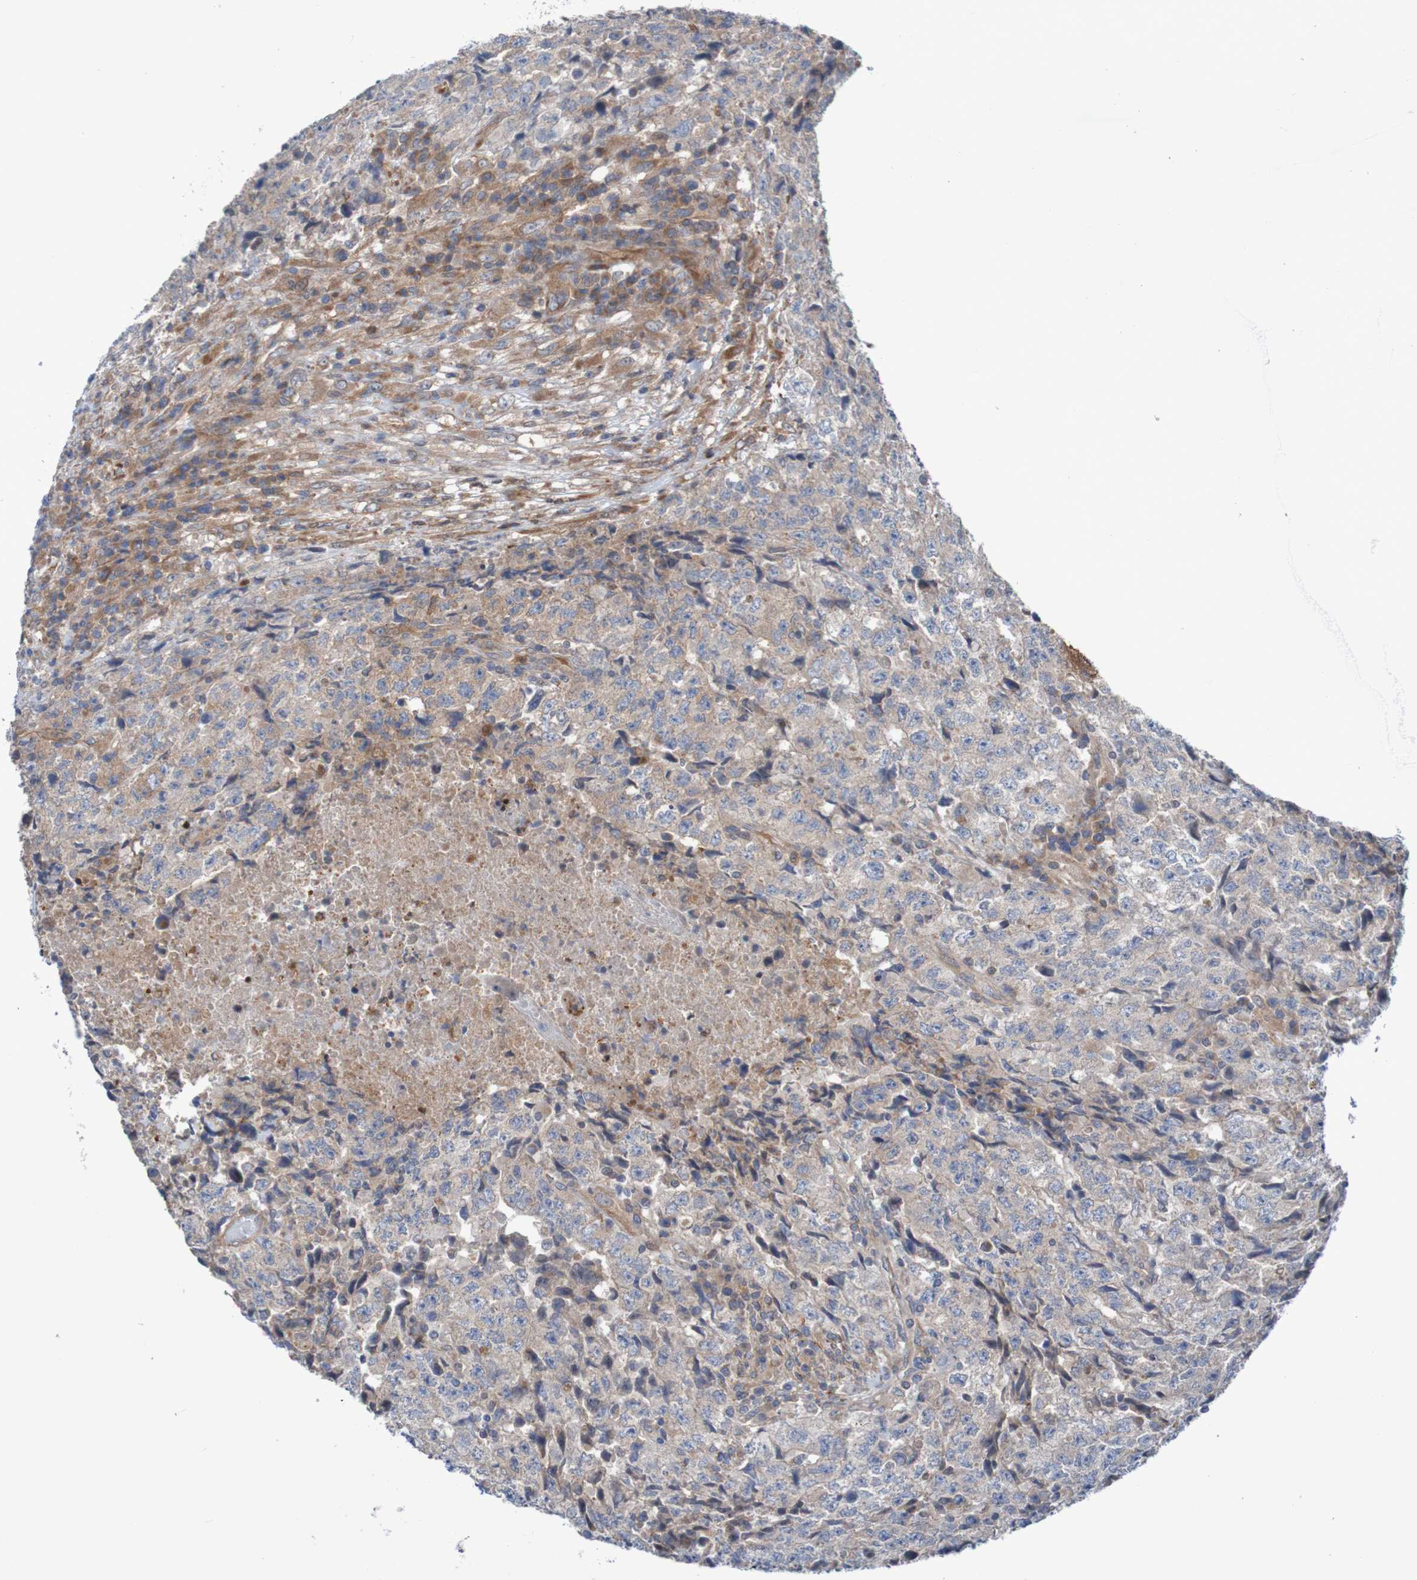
{"staining": {"intensity": "negative", "quantity": "none", "location": "none"}, "tissue": "testis cancer", "cell_type": "Tumor cells", "image_type": "cancer", "snomed": [{"axis": "morphology", "description": "Necrosis, NOS"}, {"axis": "morphology", "description": "Carcinoma, Embryonal, NOS"}, {"axis": "topography", "description": "Testis"}], "caption": "Immunohistochemical staining of human testis cancer (embryonal carcinoma) exhibits no significant staining in tumor cells.", "gene": "ANGPT4", "patient": {"sex": "male", "age": 19}}